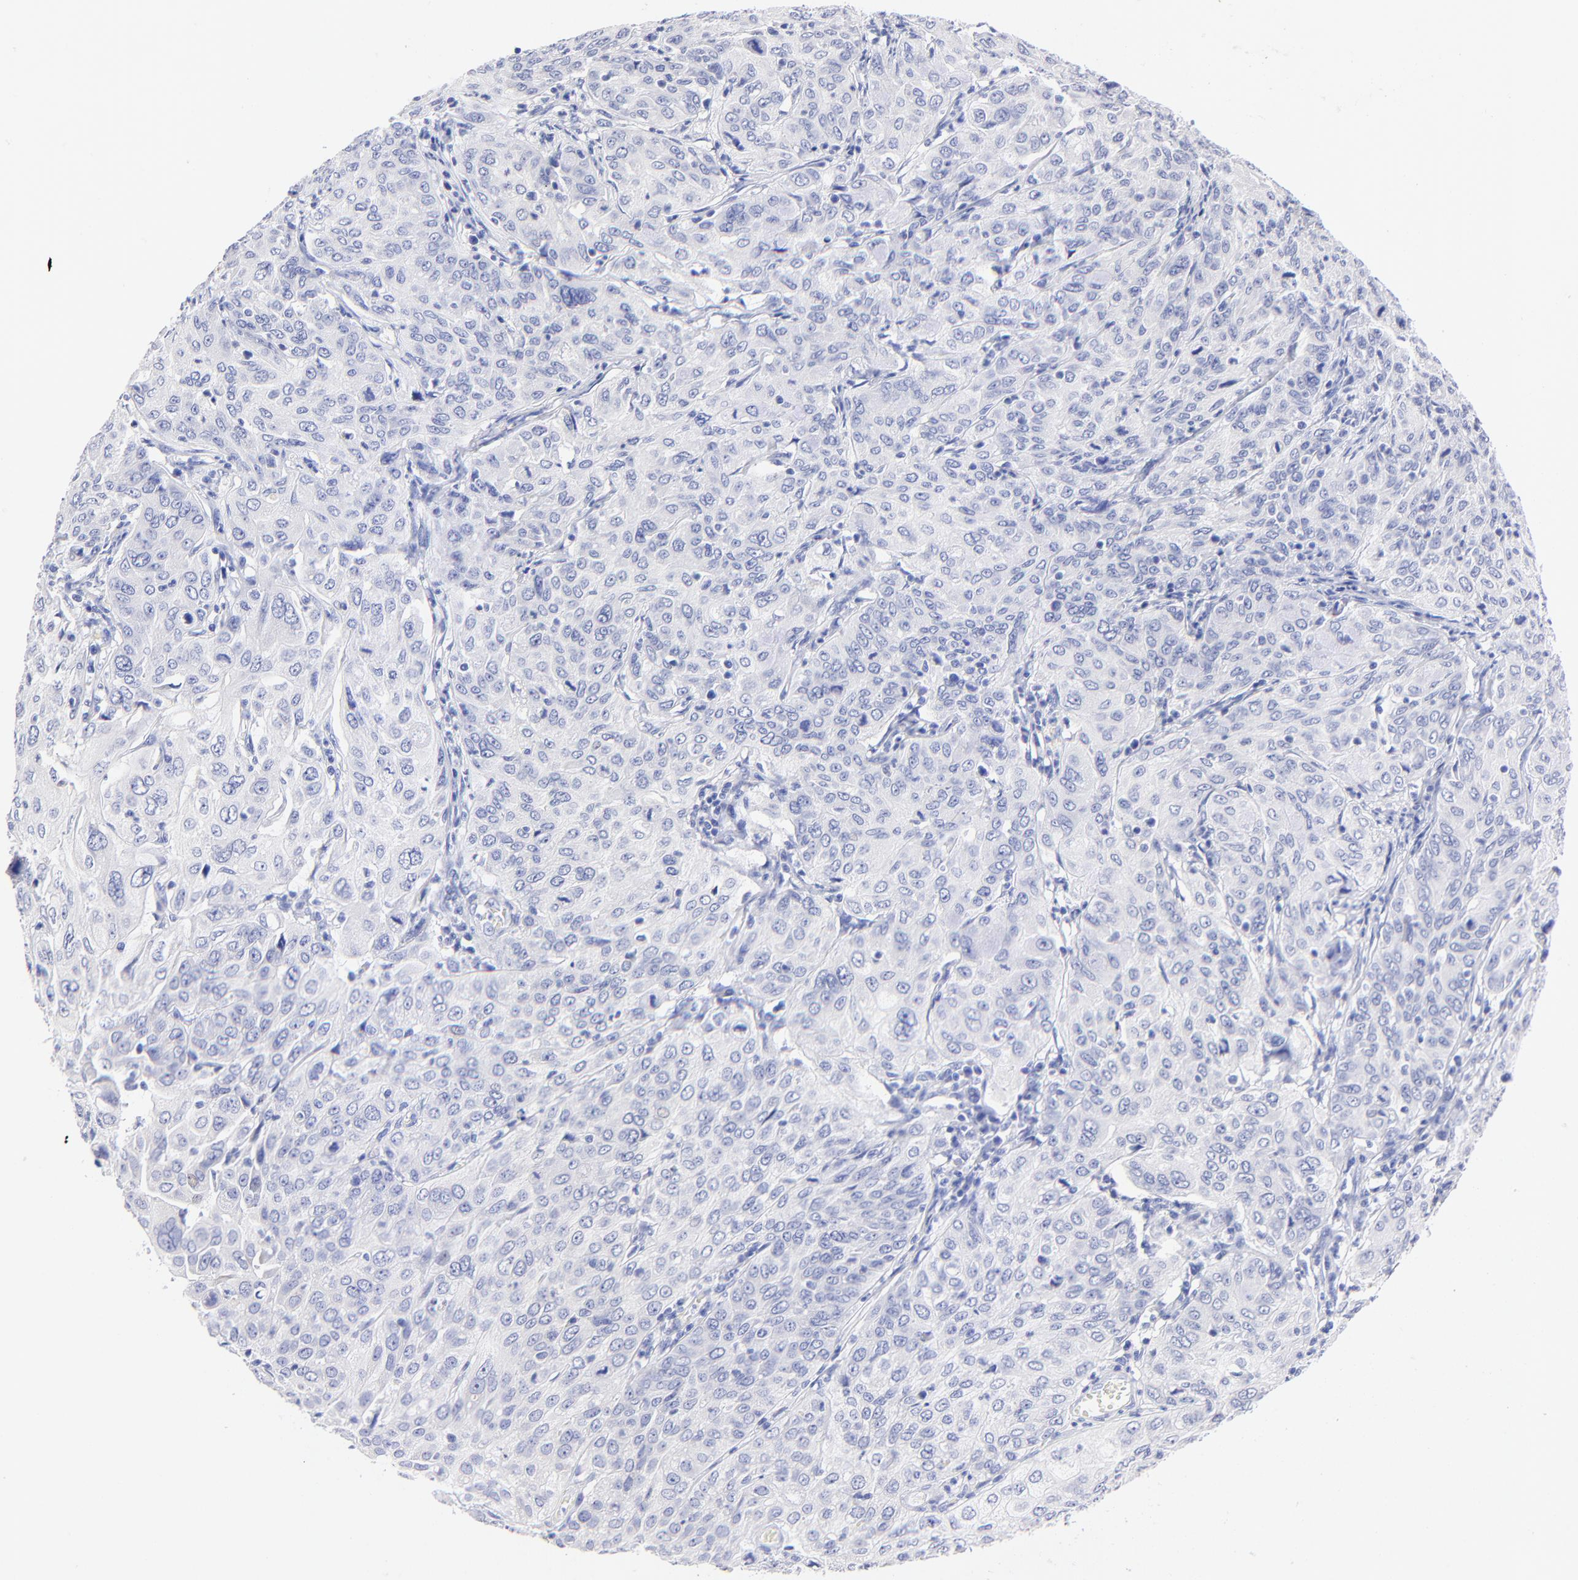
{"staining": {"intensity": "negative", "quantity": "none", "location": "none"}, "tissue": "cervical cancer", "cell_type": "Tumor cells", "image_type": "cancer", "snomed": [{"axis": "morphology", "description": "Squamous cell carcinoma, NOS"}, {"axis": "topography", "description": "Cervix"}], "caption": "Tumor cells show no significant staining in cervical cancer.", "gene": "RAB3A", "patient": {"sex": "female", "age": 38}}